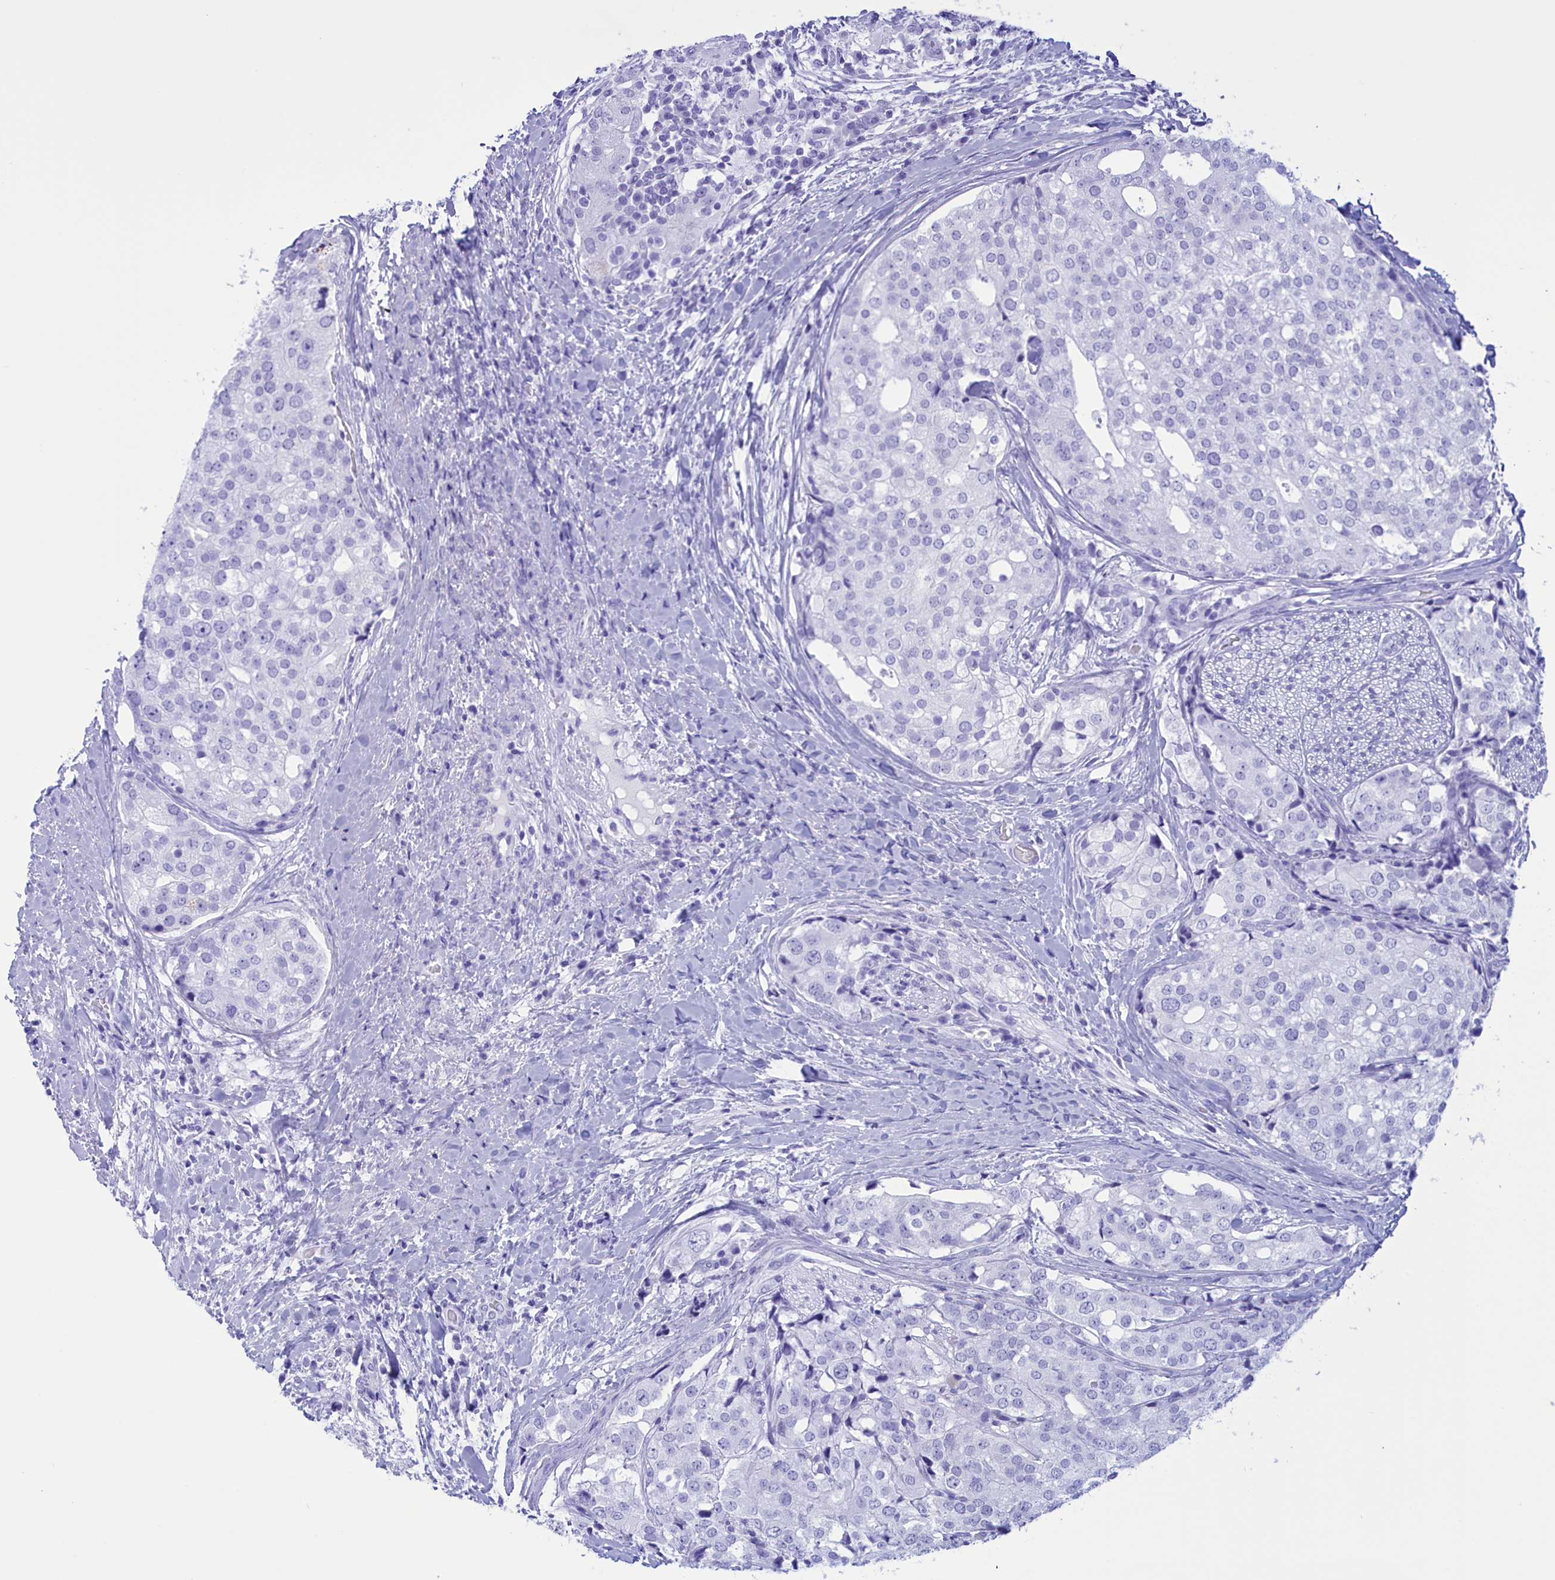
{"staining": {"intensity": "negative", "quantity": "none", "location": "none"}, "tissue": "prostate cancer", "cell_type": "Tumor cells", "image_type": "cancer", "snomed": [{"axis": "morphology", "description": "Adenocarcinoma, High grade"}, {"axis": "topography", "description": "Prostate"}], "caption": "DAB immunohistochemical staining of human prostate adenocarcinoma (high-grade) shows no significant expression in tumor cells.", "gene": "BRI3", "patient": {"sex": "male", "age": 49}}